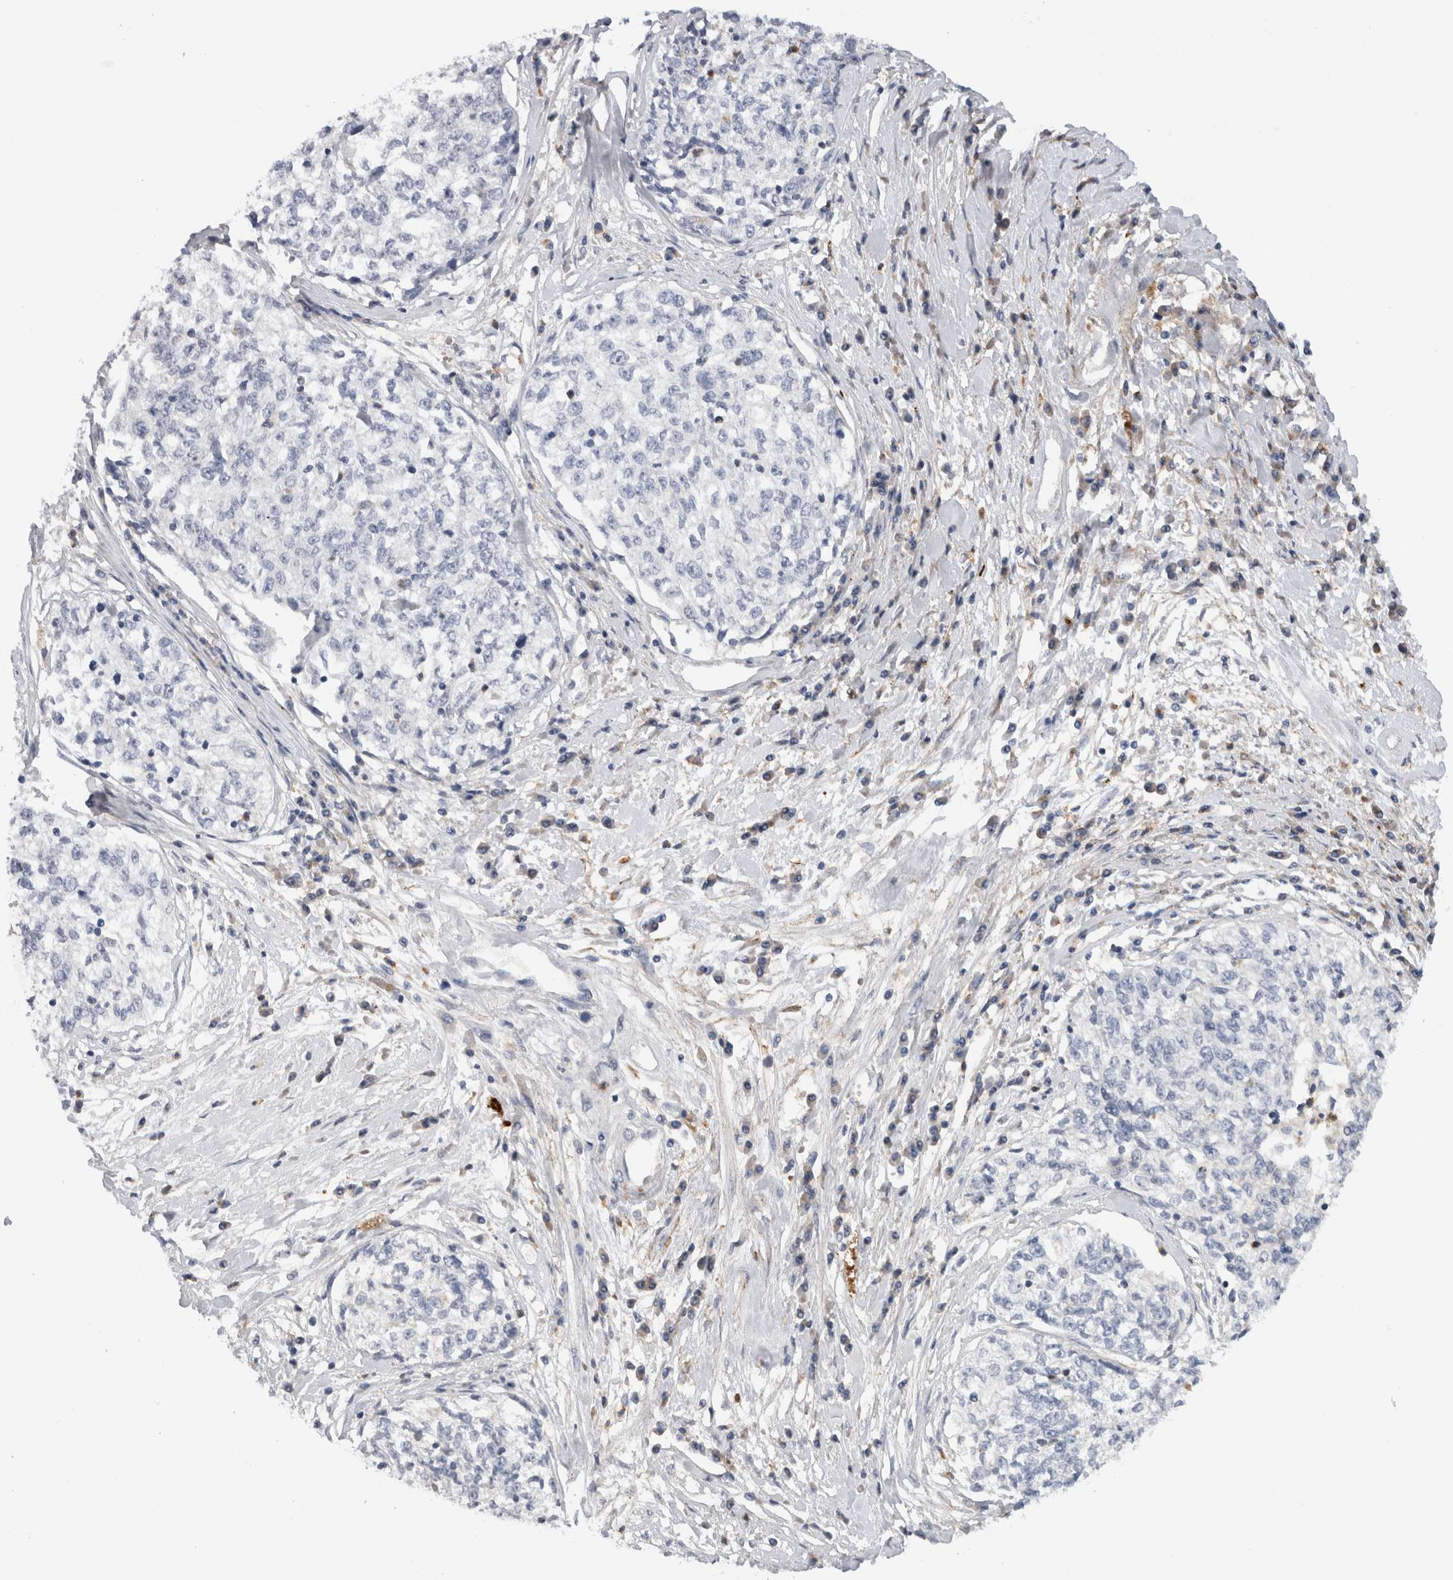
{"staining": {"intensity": "negative", "quantity": "none", "location": "none"}, "tissue": "cervical cancer", "cell_type": "Tumor cells", "image_type": "cancer", "snomed": [{"axis": "morphology", "description": "Squamous cell carcinoma, NOS"}, {"axis": "topography", "description": "Cervix"}], "caption": "Cervical cancer stained for a protein using IHC displays no positivity tumor cells.", "gene": "CD63", "patient": {"sex": "female", "age": 57}}